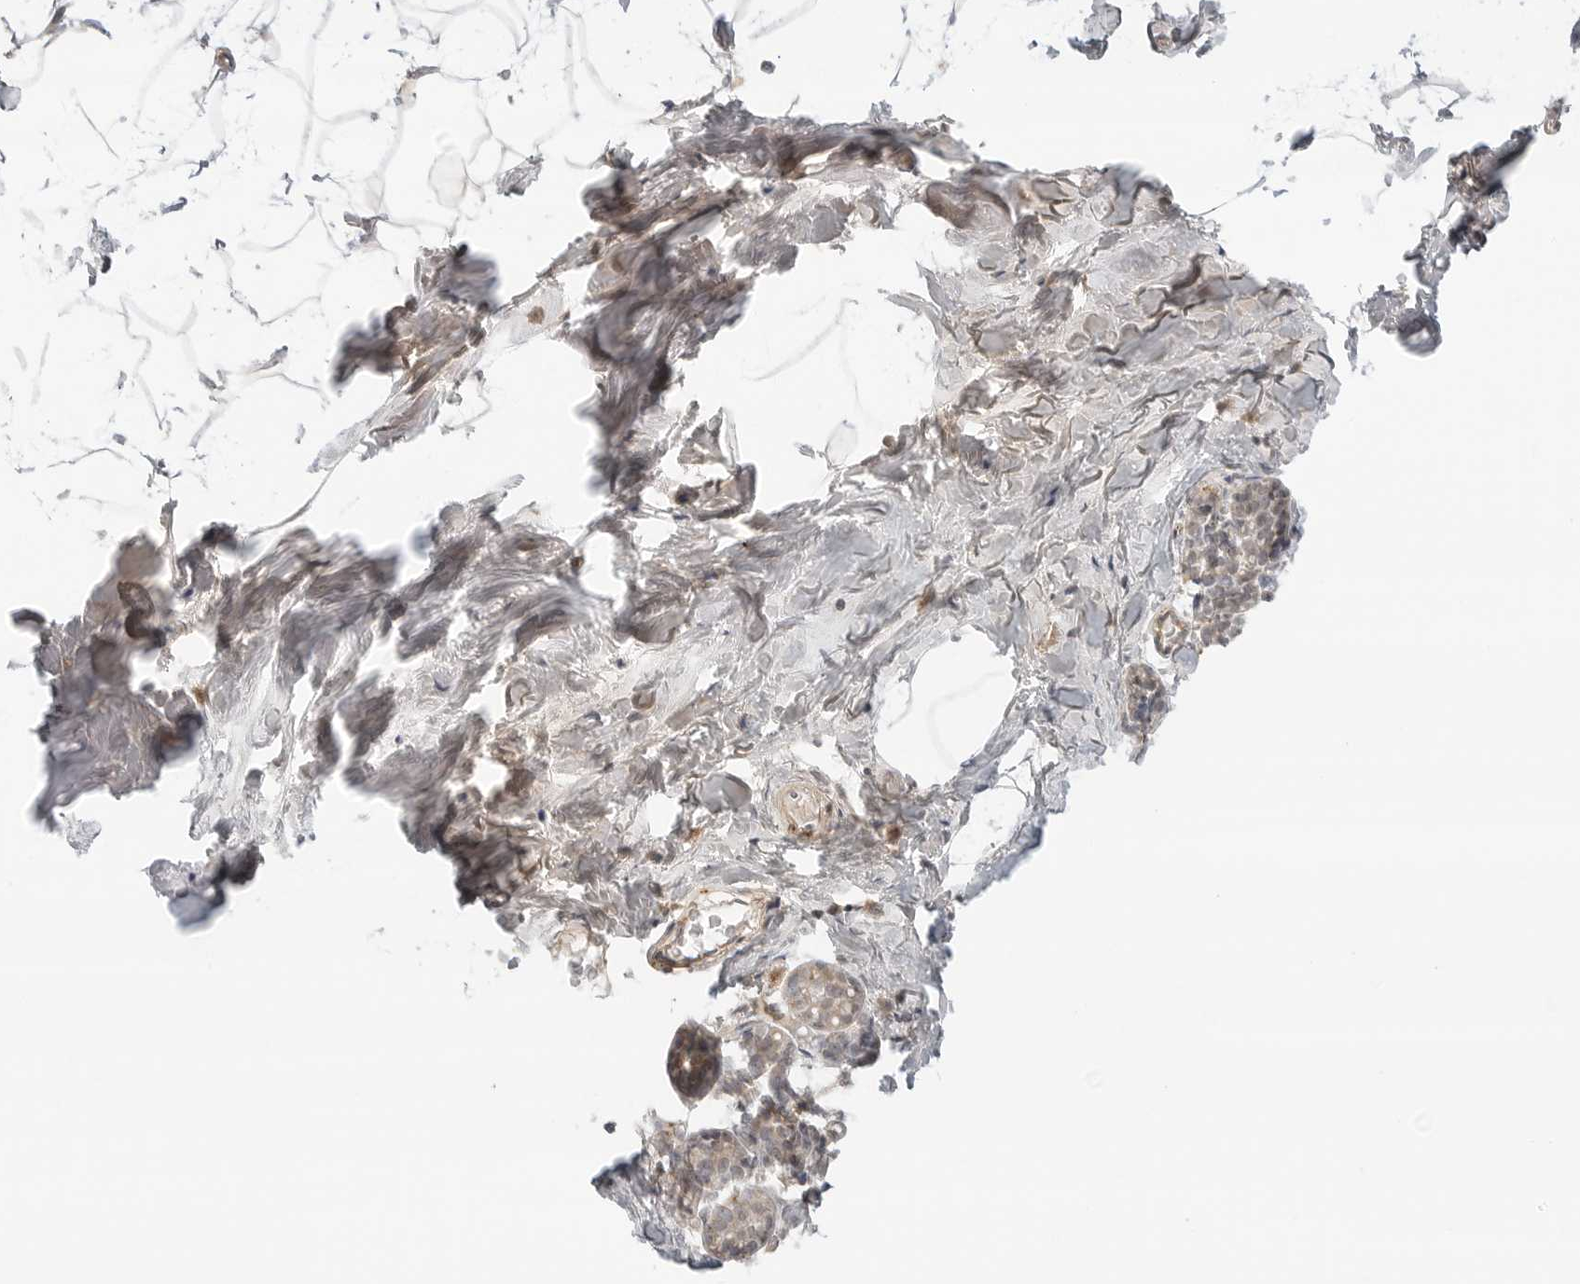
{"staining": {"intensity": "negative", "quantity": "none", "location": "none"}, "tissue": "breast", "cell_type": "Adipocytes", "image_type": "normal", "snomed": [{"axis": "morphology", "description": "Normal tissue, NOS"}, {"axis": "morphology", "description": "Lobular carcinoma"}, {"axis": "topography", "description": "Breast"}], "caption": "This histopathology image is of unremarkable breast stained with IHC to label a protein in brown with the nuclei are counter-stained blue. There is no positivity in adipocytes.", "gene": "C1QTNF1", "patient": {"sex": "female", "age": 62}}